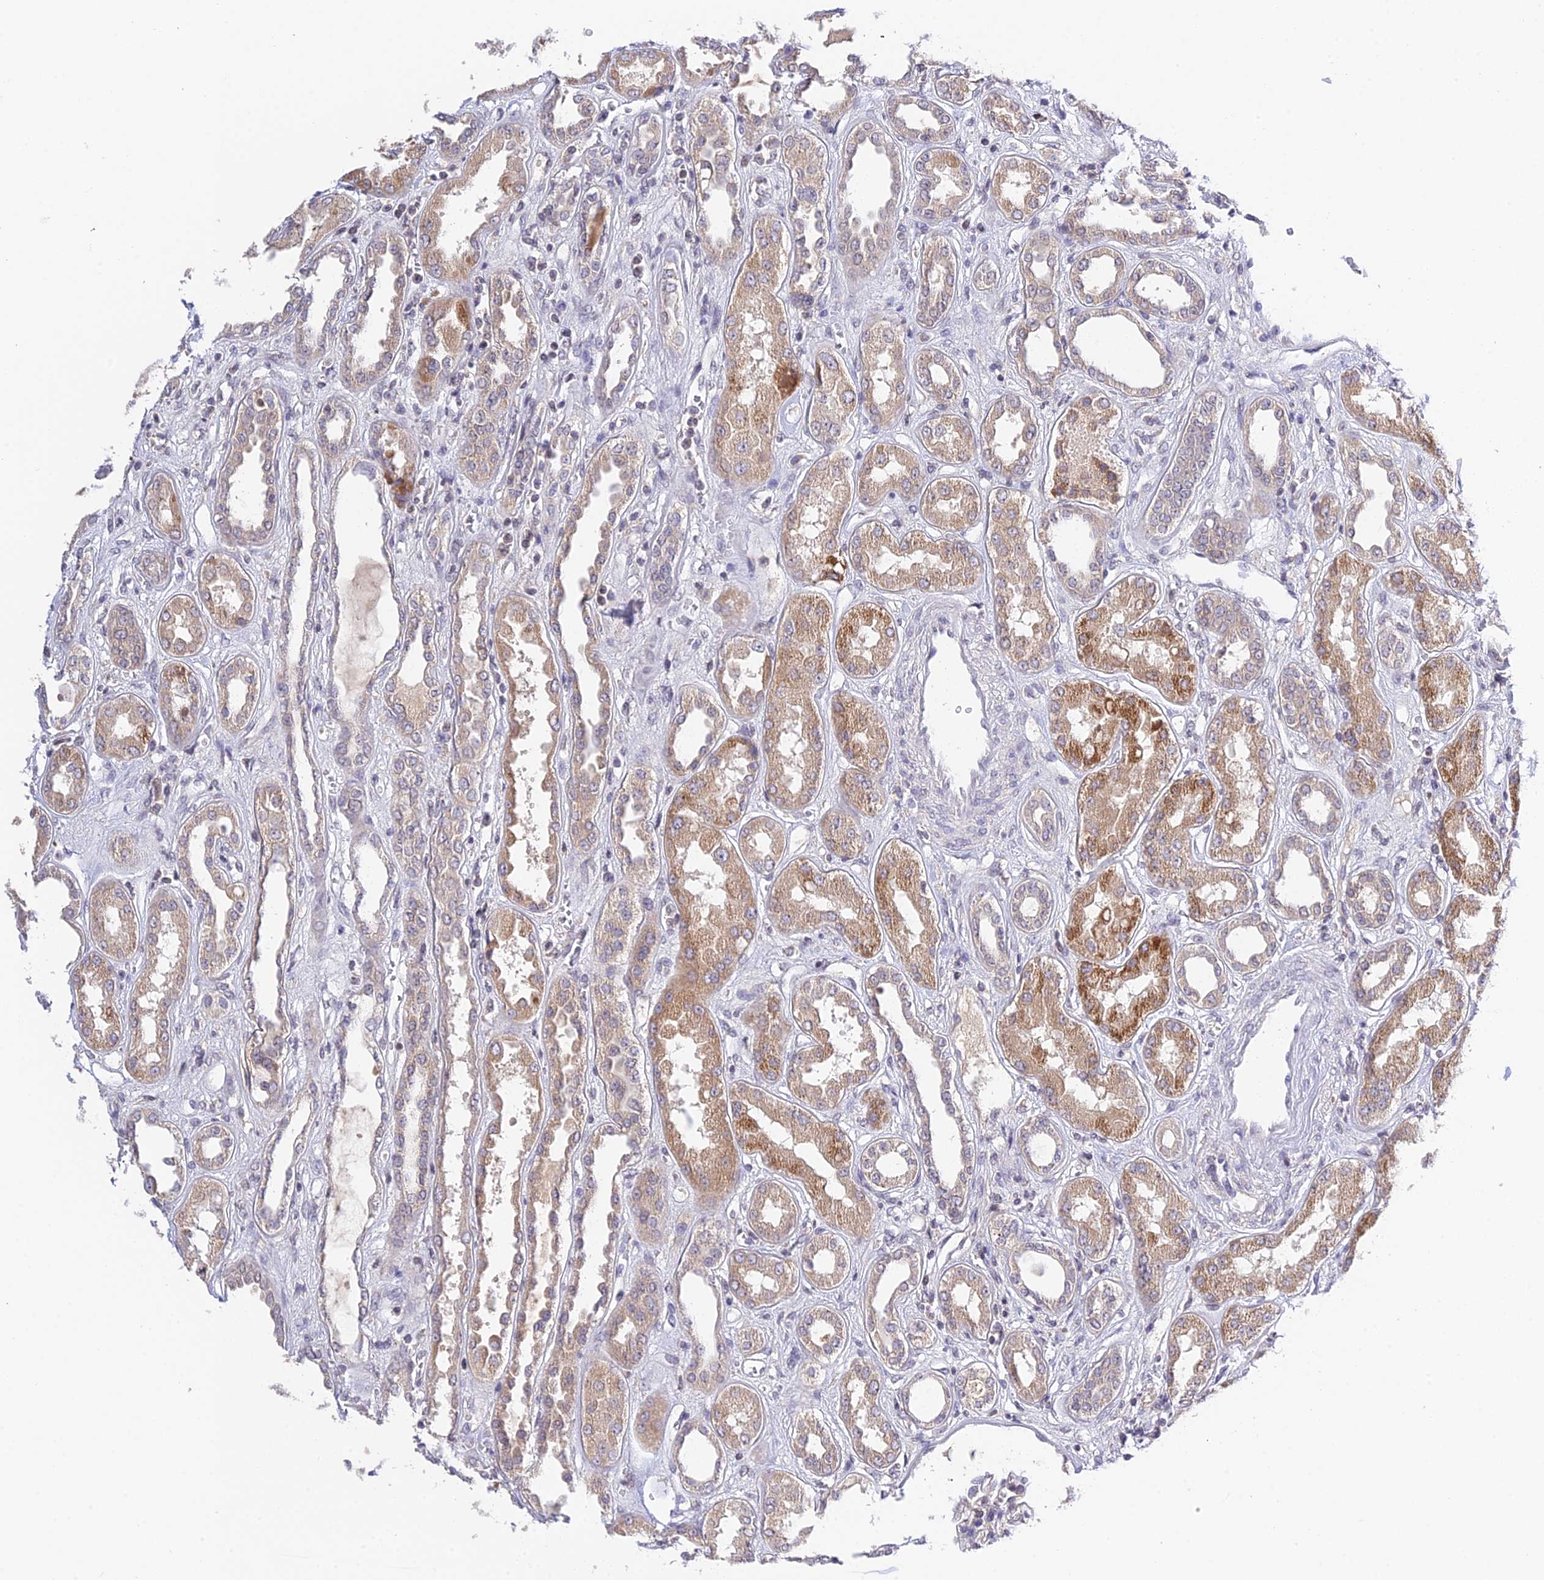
{"staining": {"intensity": "negative", "quantity": "none", "location": "none"}, "tissue": "kidney", "cell_type": "Cells in glomeruli", "image_type": "normal", "snomed": [{"axis": "morphology", "description": "Normal tissue, NOS"}, {"axis": "topography", "description": "Kidney"}], "caption": "Immunohistochemistry micrograph of normal kidney: human kidney stained with DAB displays no significant protein expression in cells in glomeruli.", "gene": "TEKT1", "patient": {"sex": "male", "age": 59}}